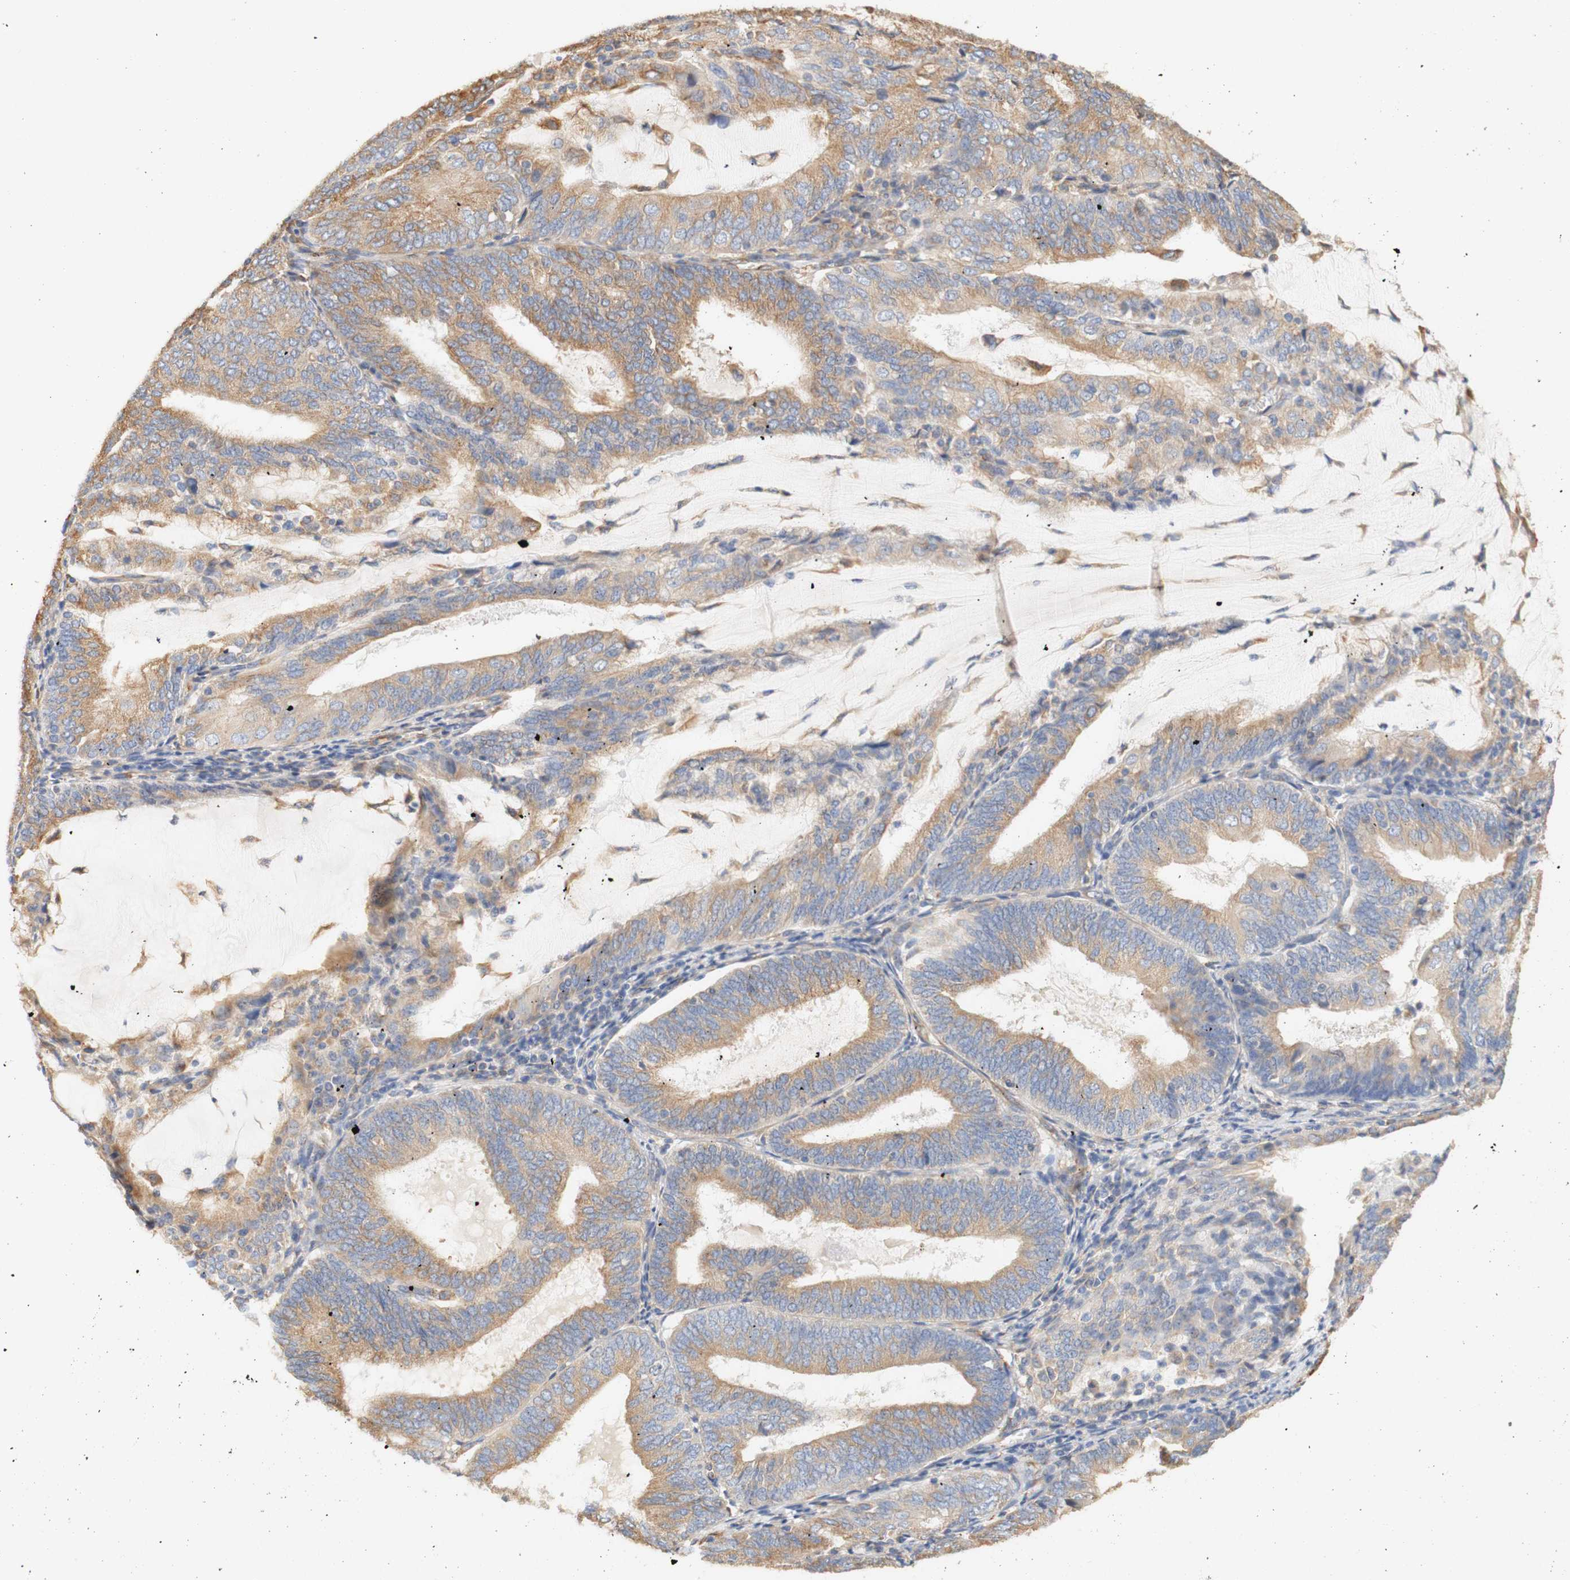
{"staining": {"intensity": "moderate", "quantity": ">75%", "location": "cytoplasmic/membranous"}, "tissue": "endometrial cancer", "cell_type": "Tumor cells", "image_type": "cancer", "snomed": [{"axis": "morphology", "description": "Adenocarcinoma, NOS"}, {"axis": "topography", "description": "Endometrium"}], "caption": "The micrograph exhibits a brown stain indicating the presence of a protein in the cytoplasmic/membranous of tumor cells in adenocarcinoma (endometrial).", "gene": "EIF2AK4", "patient": {"sex": "female", "age": 81}}